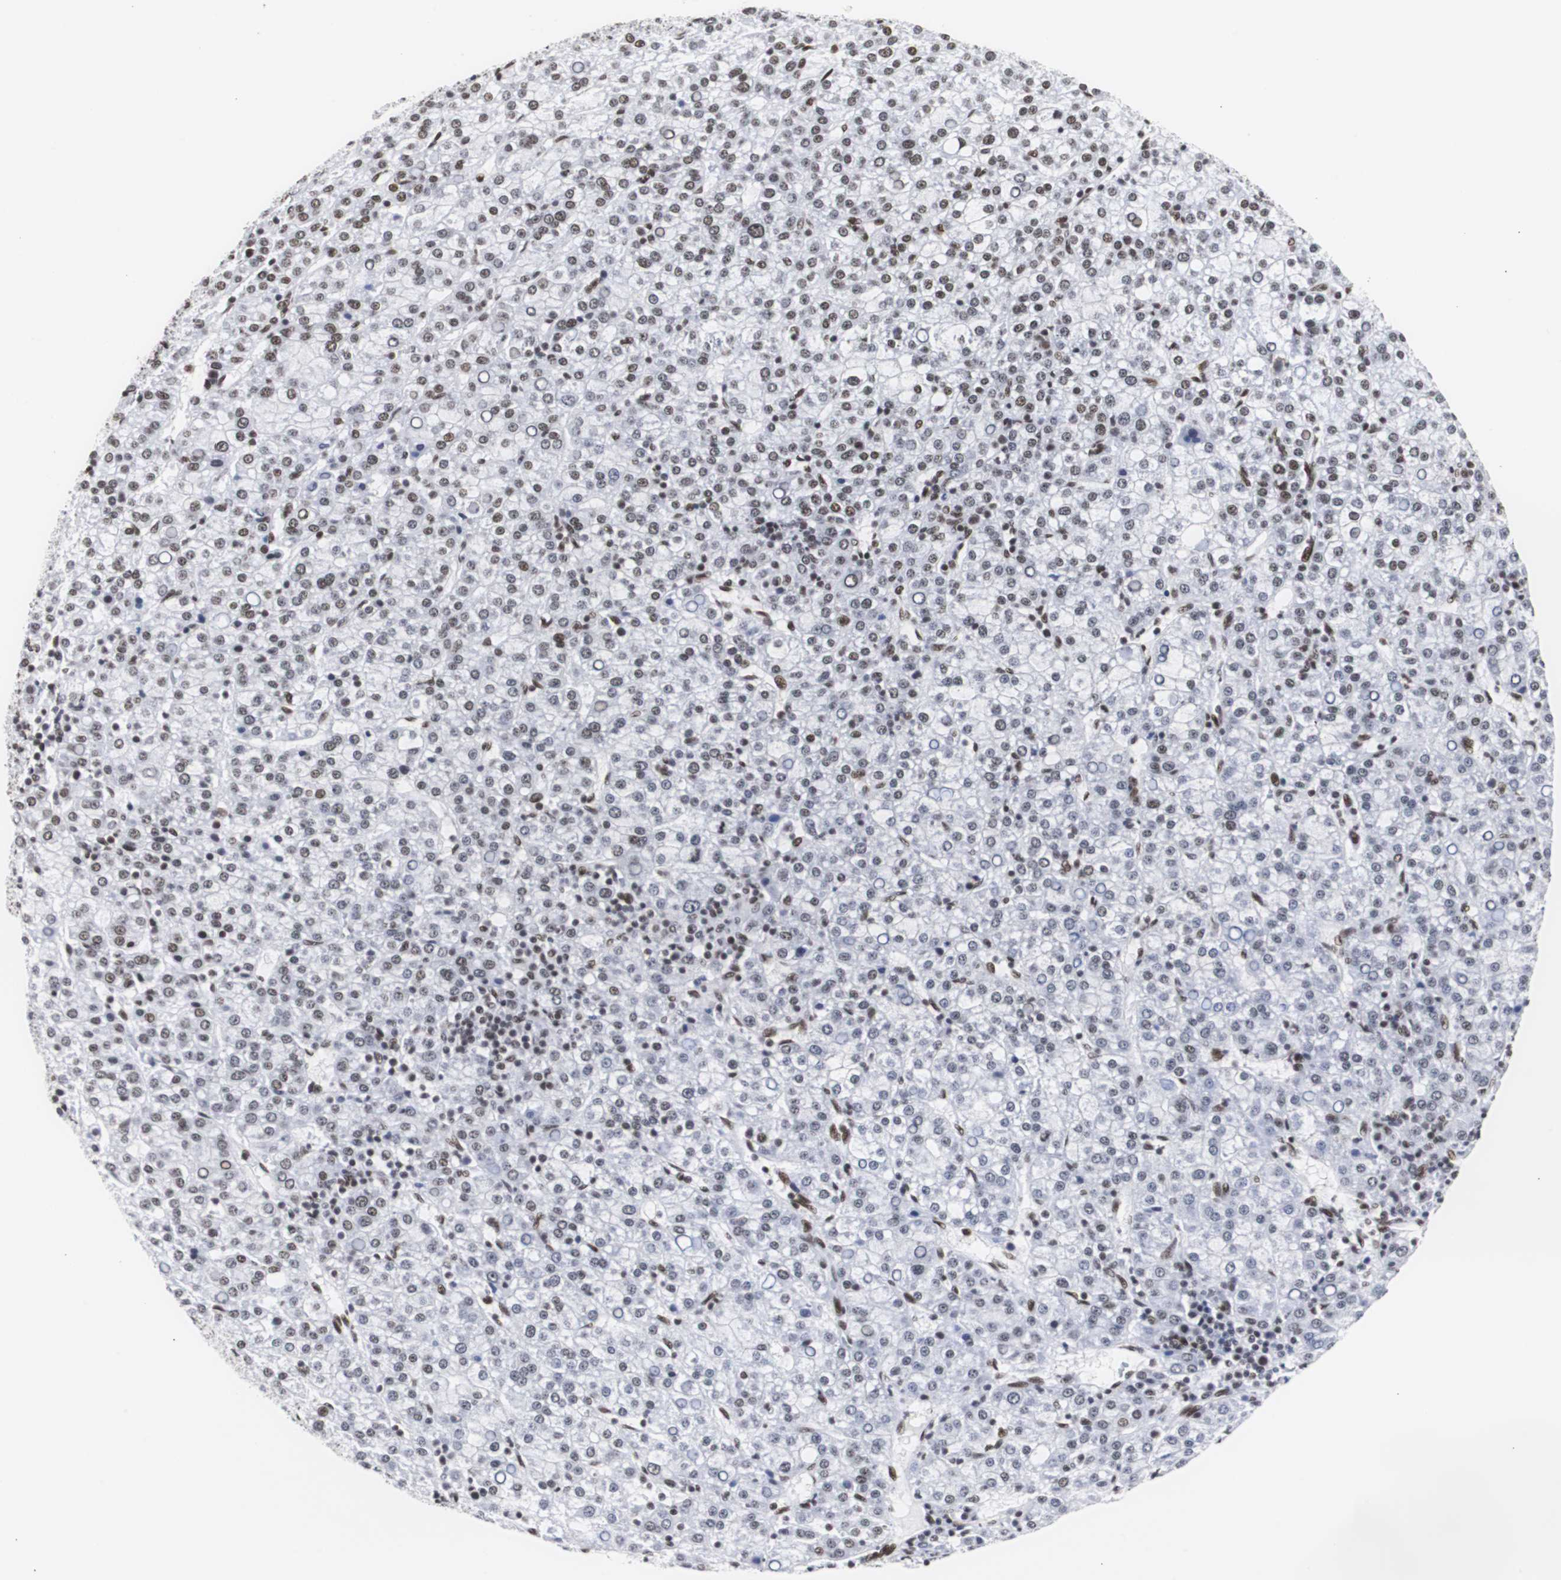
{"staining": {"intensity": "negative", "quantity": "none", "location": "none"}, "tissue": "liver cancer", "cell_type": "Tumor cells", "image_type": "cancer", "snomed": [{"axis": "morphology", "description": "Carcinoma, Hepatocellular, NOS"}, {"axis": "topography", "description": "Liver"}], "caption": "Immunohistochemical staining of human liver cancer exhibits no significant staining in tumor cells. (Brightfield microscopy of DAB (3,3'-diaminobenzidine) IHC at high magnification).", "gene": "HNRNPH2", "patient": {"sex": "female", "age": 58}}